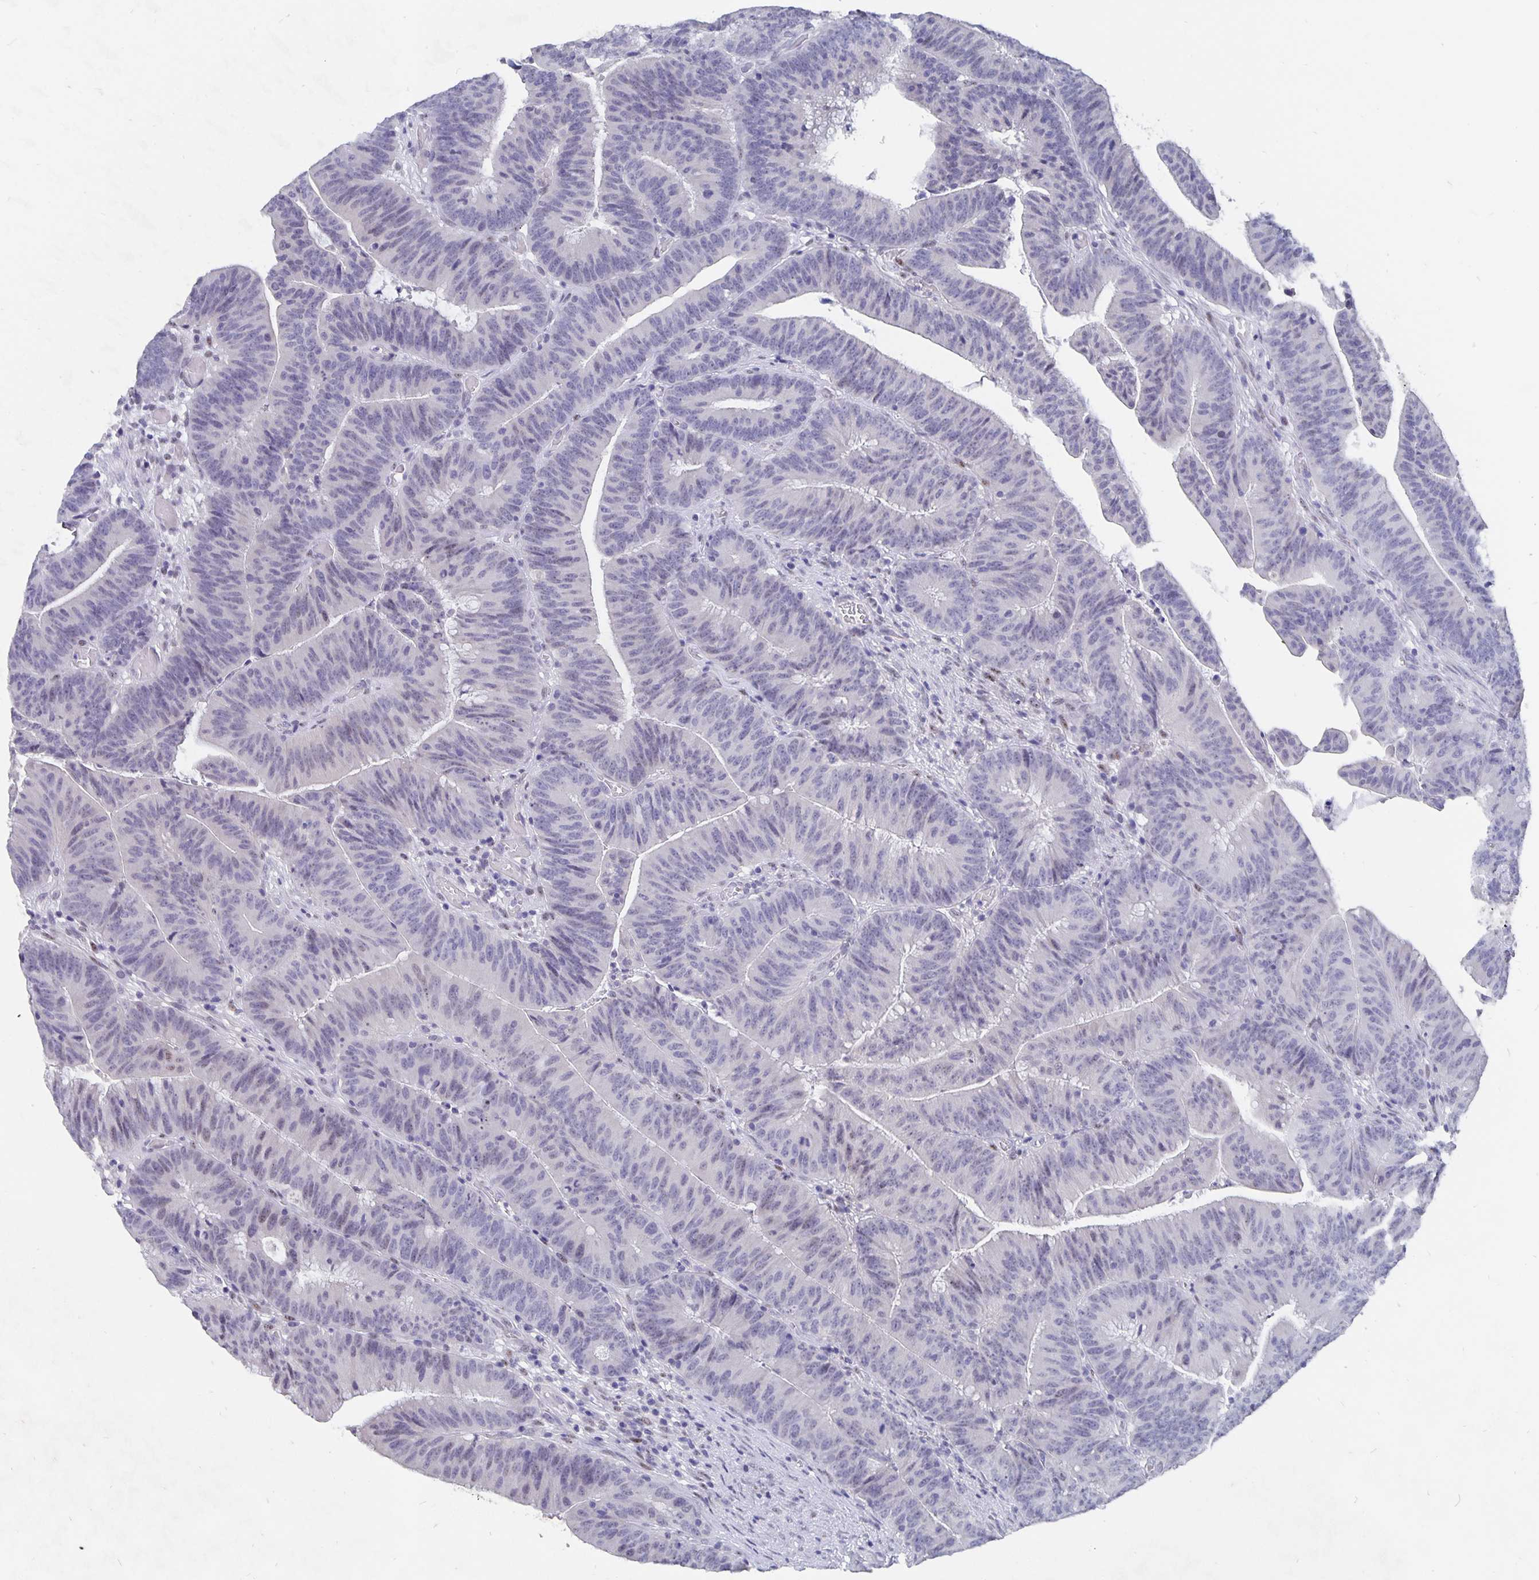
{"staining": {"intensity": "weak", "quantity": "<25%", "location": "nuclear"}, "tissue": "colorectal cancer", "cell_type": "Tumor cells", "image_type": "cancer", "snomed": [{"axis": "morphology", "description": "Adenocarcinoma, NOS"}, {"axis": "topography", "description": "Colon"}], "caption": "Immunohistochemistry (IHC) image of human colorectal cancer stained for a protein (brown), which shows no positivity in tumor cells.", "gene": "SMOC1", "patient": {"sex": "female", "age": 78}}